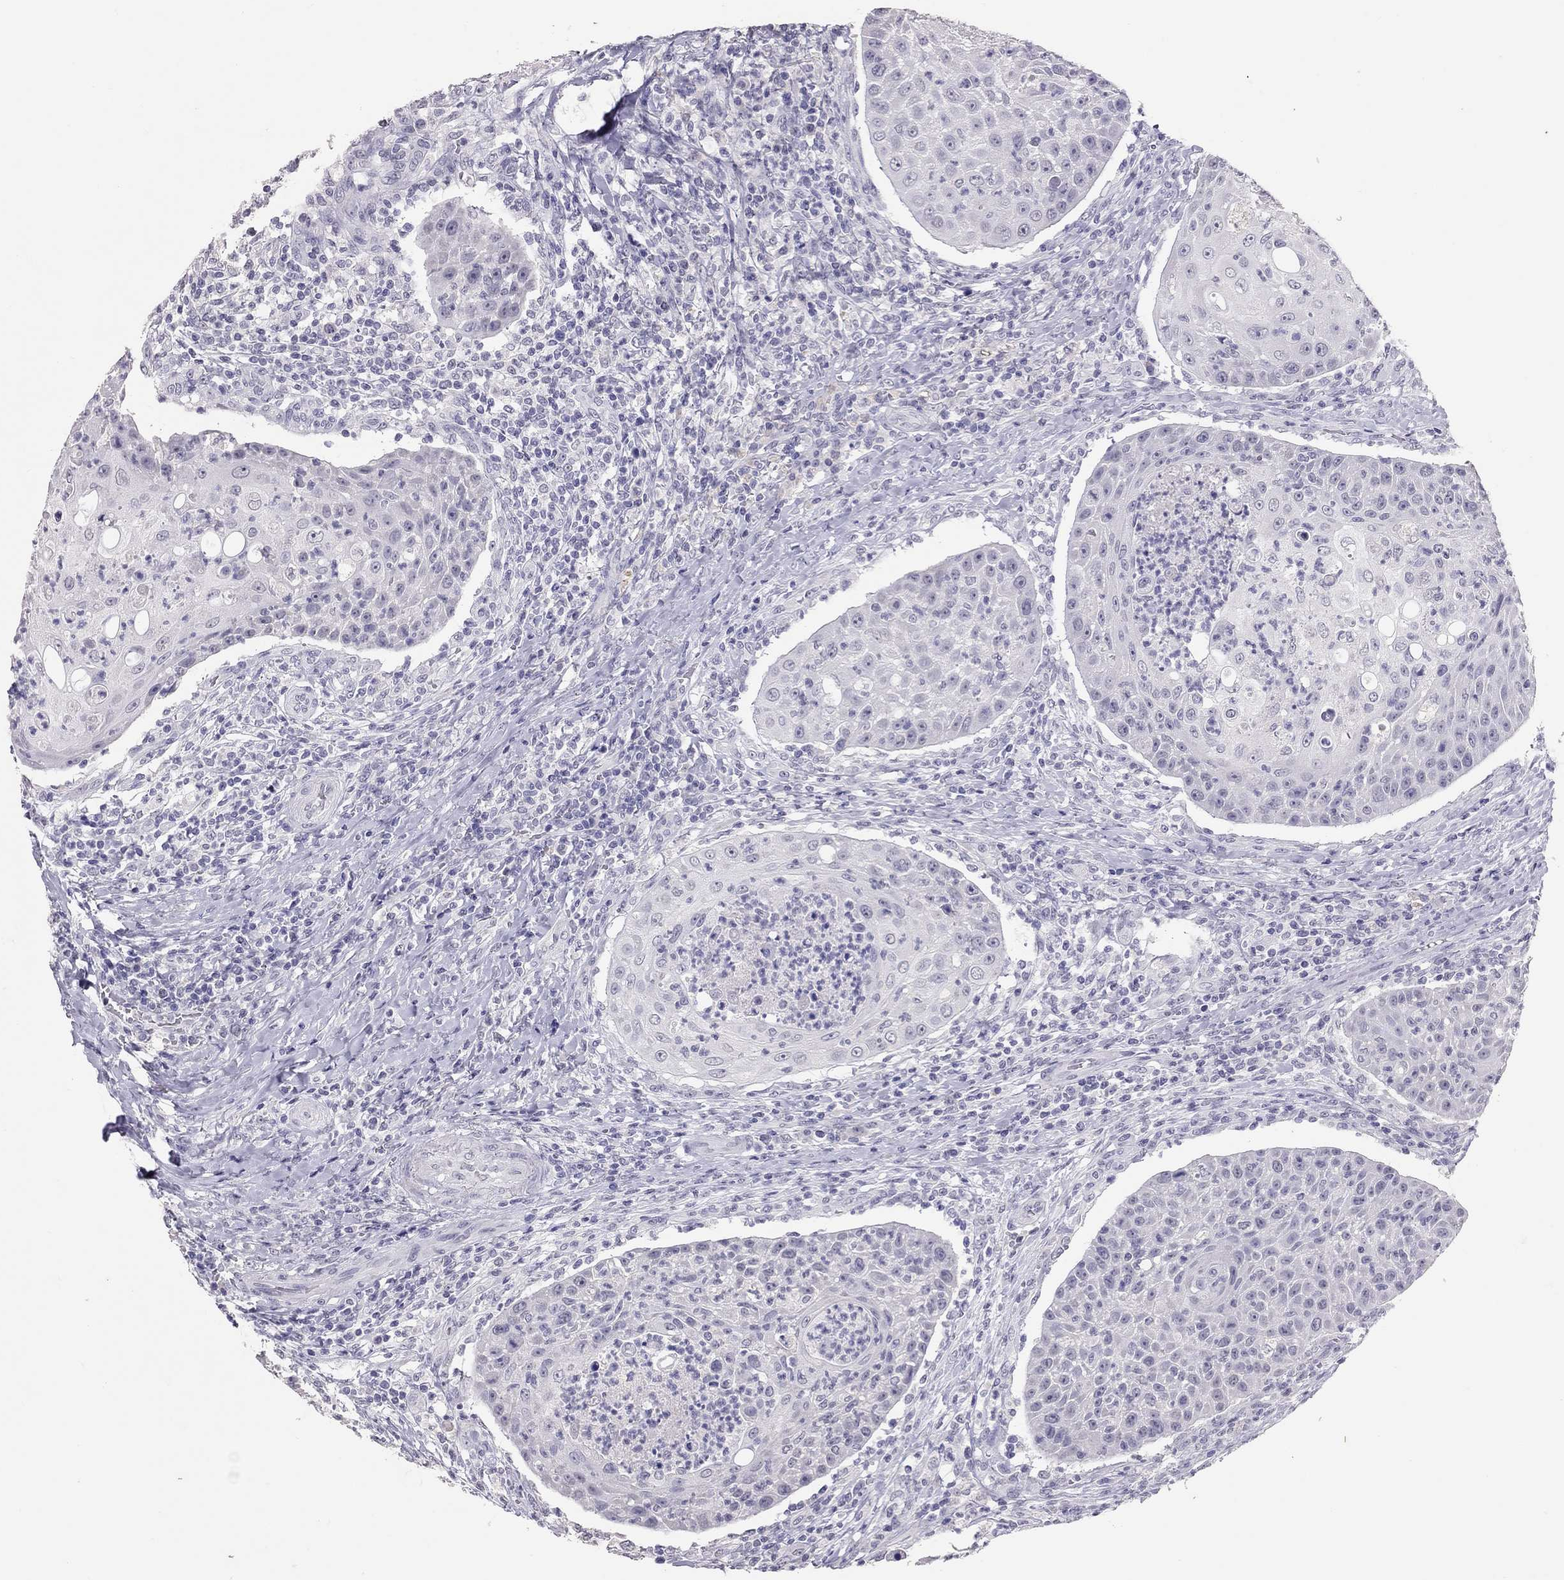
{"staining": {"intensity": "negative", "quantity": "none", "location": "none"}, "tissue": "head and neck cancer", "cell_type": "Tumor cells", "image_type": "cancer", "snomed": [{"axis": "morphology", "description": "Squamous cell carcinoma, NOS"}, {"axis": "topography", "description": "Head-Neck"}], "caption": "Human squamous cell carcinoma (head and neck) stained for a protein using immunohistochemistry reveals no staining in tumor cells.", "gene": "PSMB11", "patient": {"sex": "male", "age": 69}}